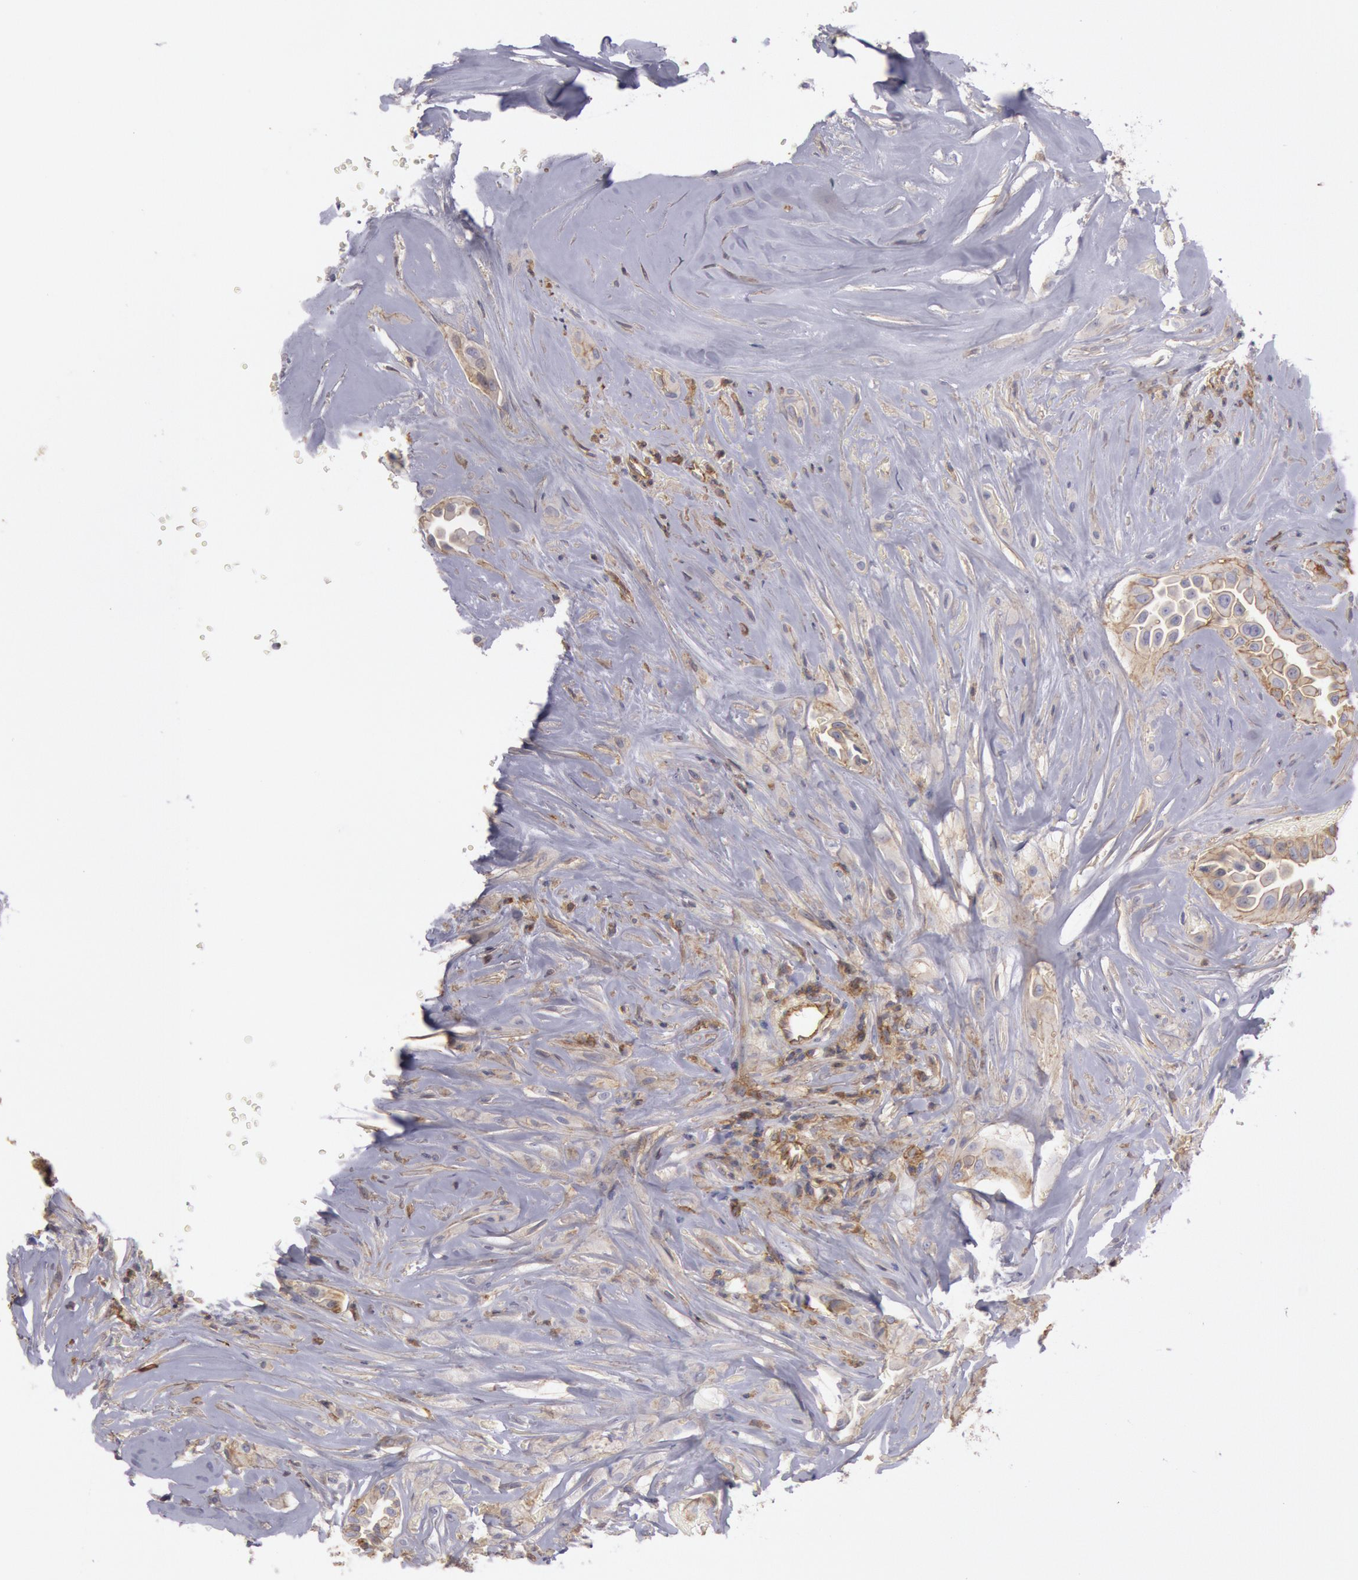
{"staining": {"intensity": "moderate", "quantity": ">75%", "location": "cytoplasmic/membranous"}, "tissue": "thyroid cancer", "cell_type": "Tumor cells", "image_type": "cancer", "snomed": [{"axis": "morphology", "description": "Papillary adenocarcinoma, NOS"}, {"axis": "topography", "description": "Thyroid gland"}], "caption": "This is a photomicrograph of IHC staining of papillary adenocarcinoma (thyroid), which shows moderate staining in the cytoplasmic/membranous of tumor cells.", "gene": "SNAP23", "patient": {"sex": "male", "age": 87}}